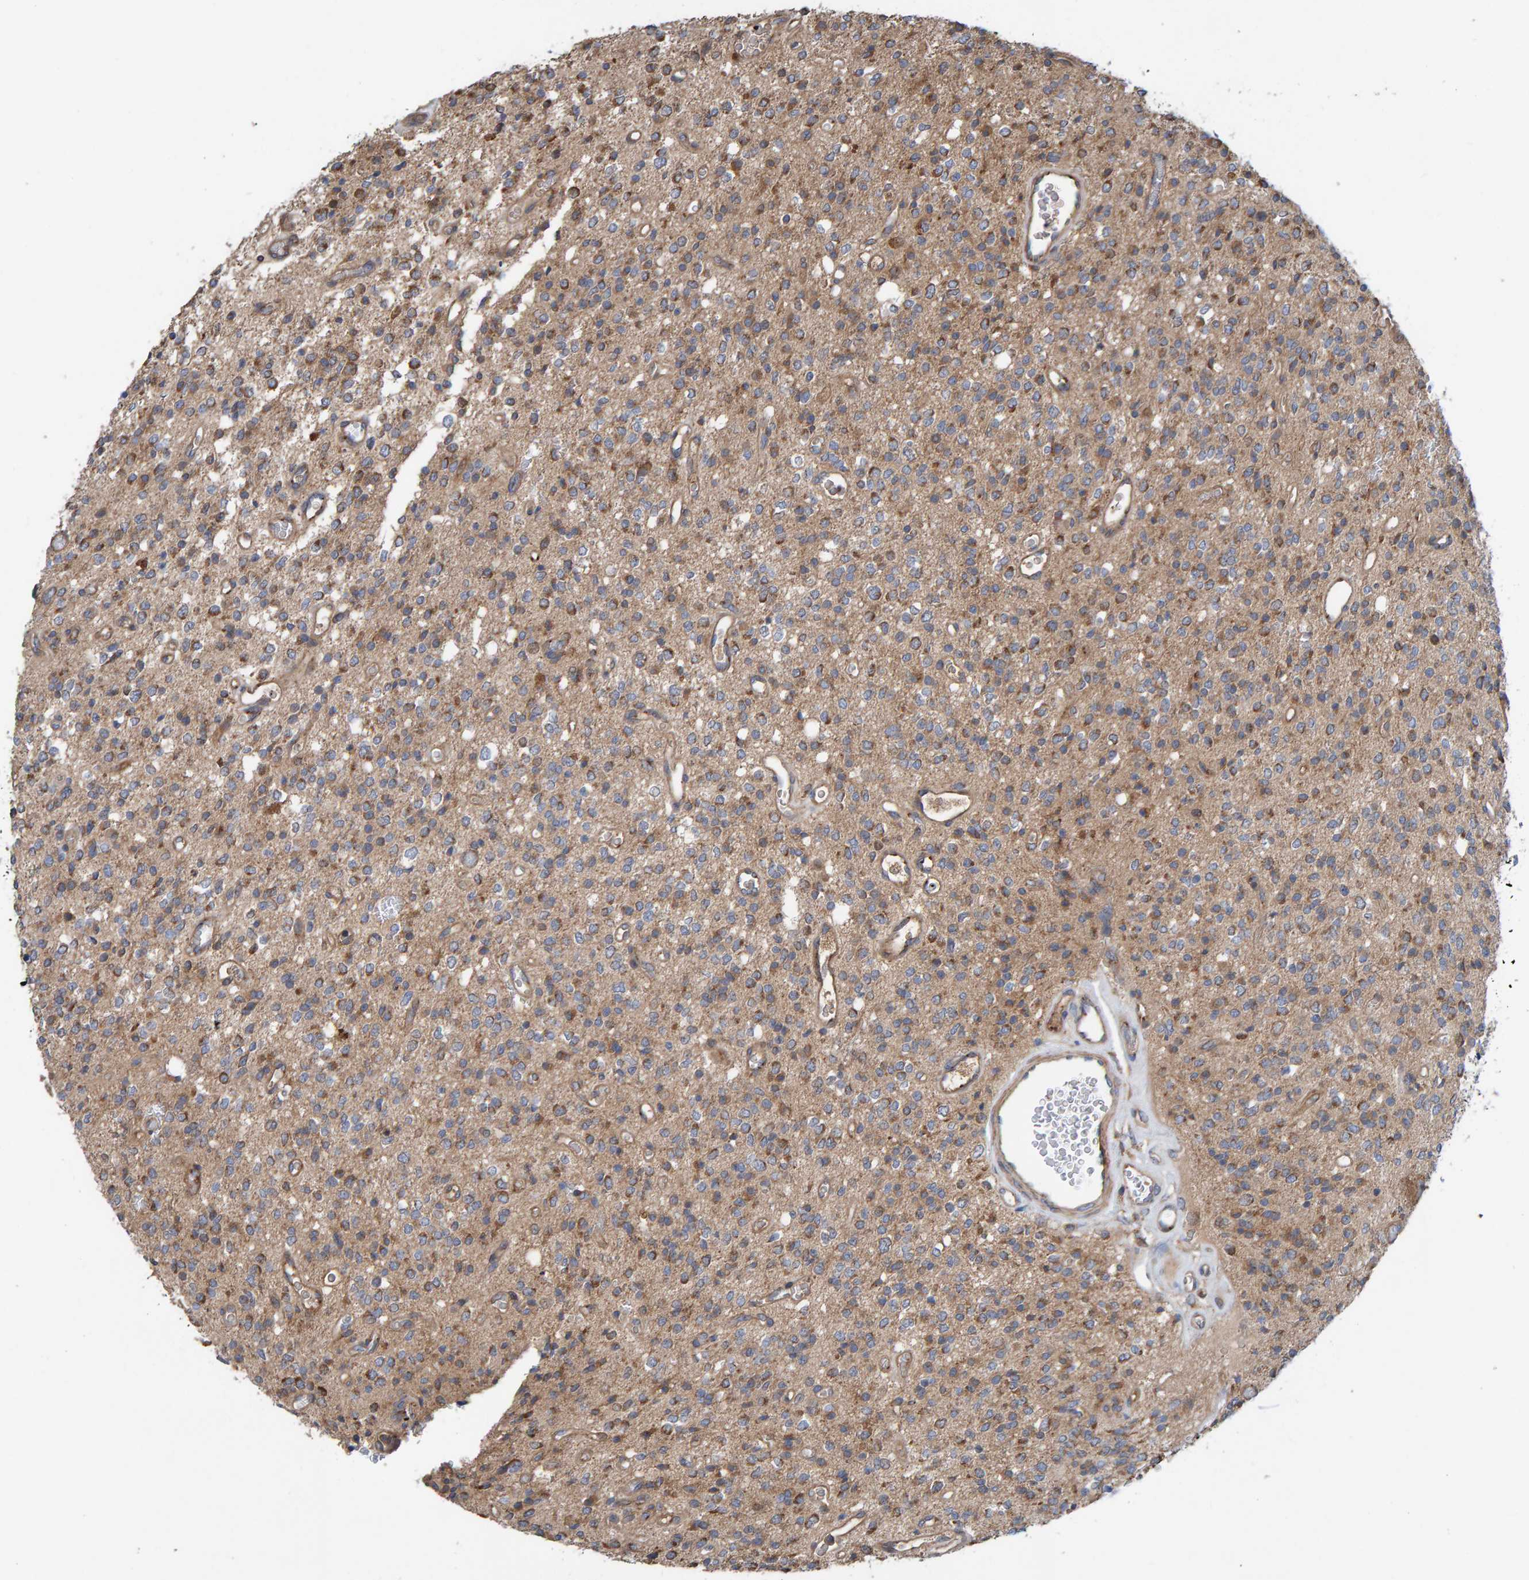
{"staining": {"intensity": "moderate", "quantity": ">75%", "location": "cytoplasmic/membranous"}, "tissue": "glioma", "cell_type": "Tumor cells", "image_type": "cancer", "snomed": [{"axis": "morphology", "description": "Glioma, malignant, High grade"}, {"axis": "topography", "description": "Brain"}], "caption": "Glioma stained with a protein marker exhibits moderate staining in tumor cells.", "gene": "KIAA0753", "patient": {"sex": "male", "age": 34}}